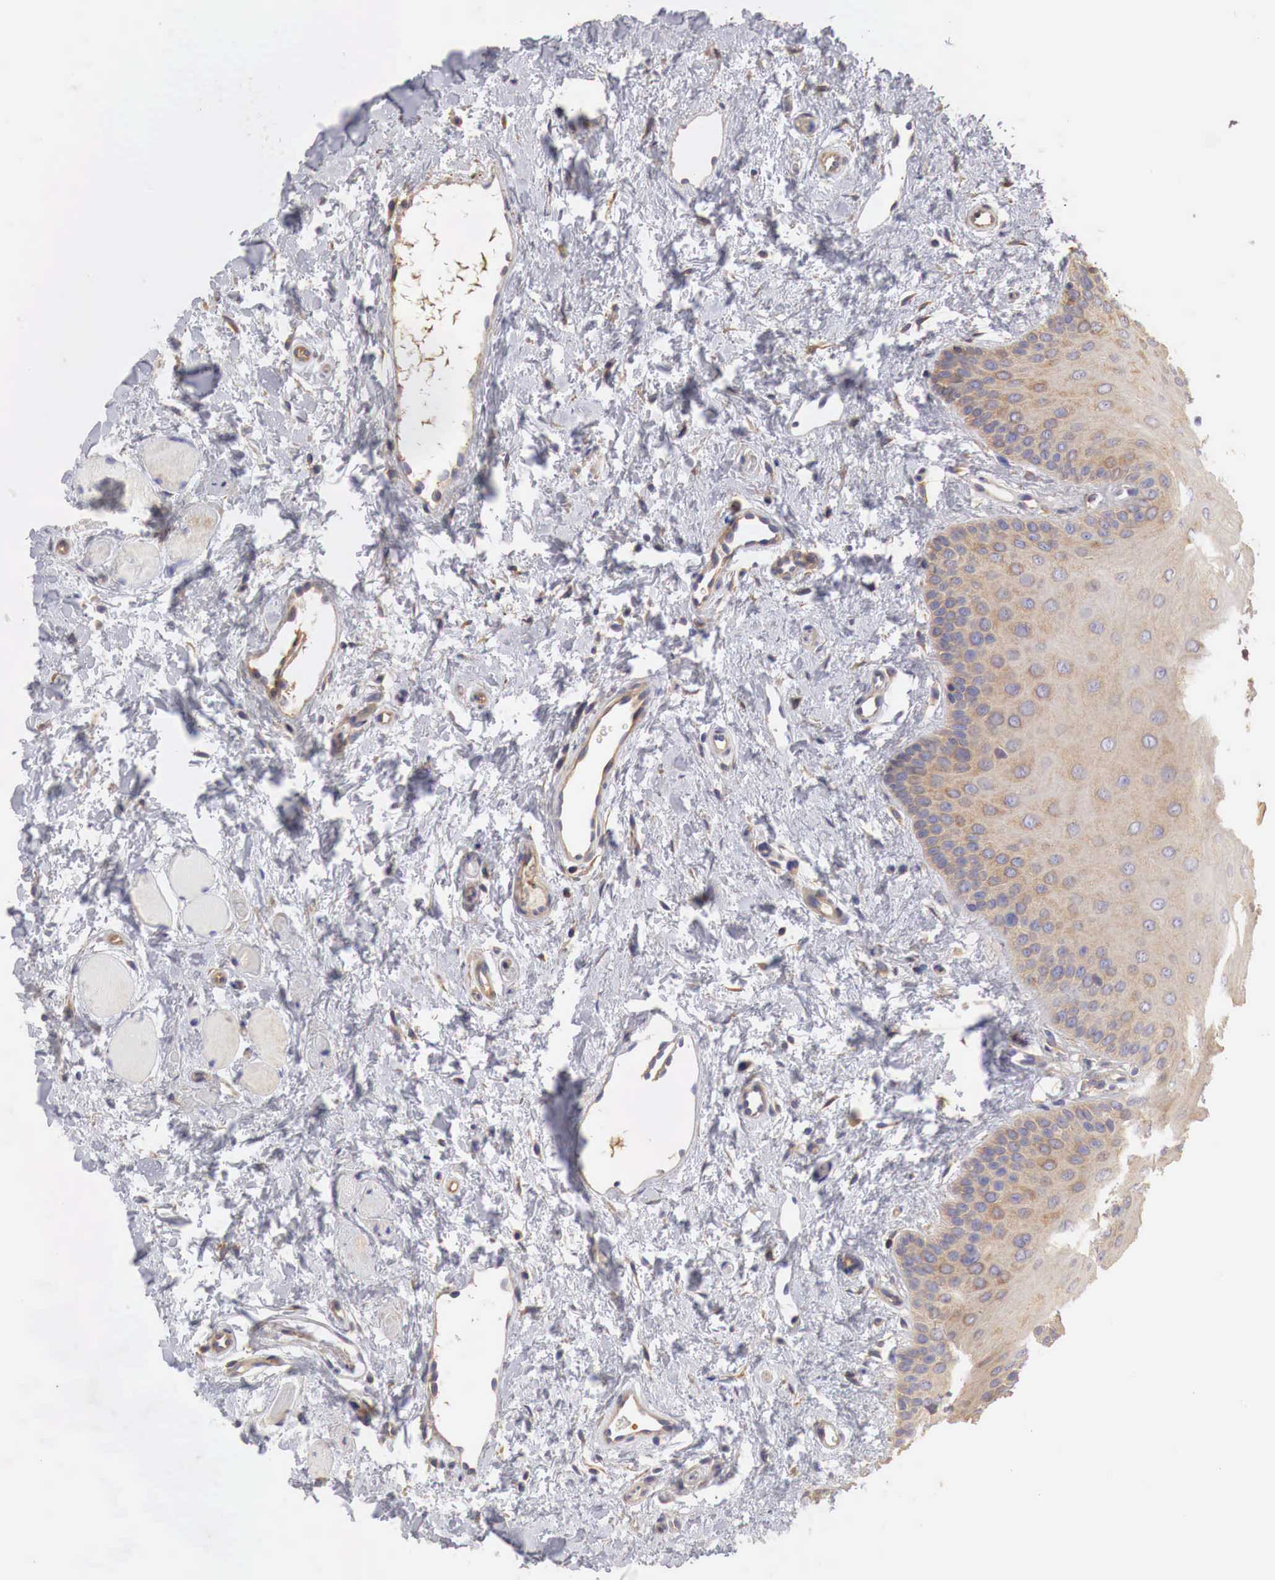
{"staining": {"intensity": "moderate", "quantity": "25%-75%", "location": "cytoplasmic/membranous"}, "tissue": "oral mucosa", "cell_type": "Squamous epithelial cells", "image_type": "normal", "snomed": [{"axis": "morphology", "description": "Normal tissue, NOS"}, {"axis": "topography", "description": "Oral tissue"}], "caption": "An image of oral mucosa stained for a protein exhibits moderate cytoplasmic/membranous brown staining in squamous epithelial cells. (Stains: DAB (3,3'-diaminobenzidine) in brown, nuclei in blue, Microscopy: brightfield microscopy at high magnification).", "gene": "G6PD", "patient": {"sex": "male", "age": 14}}